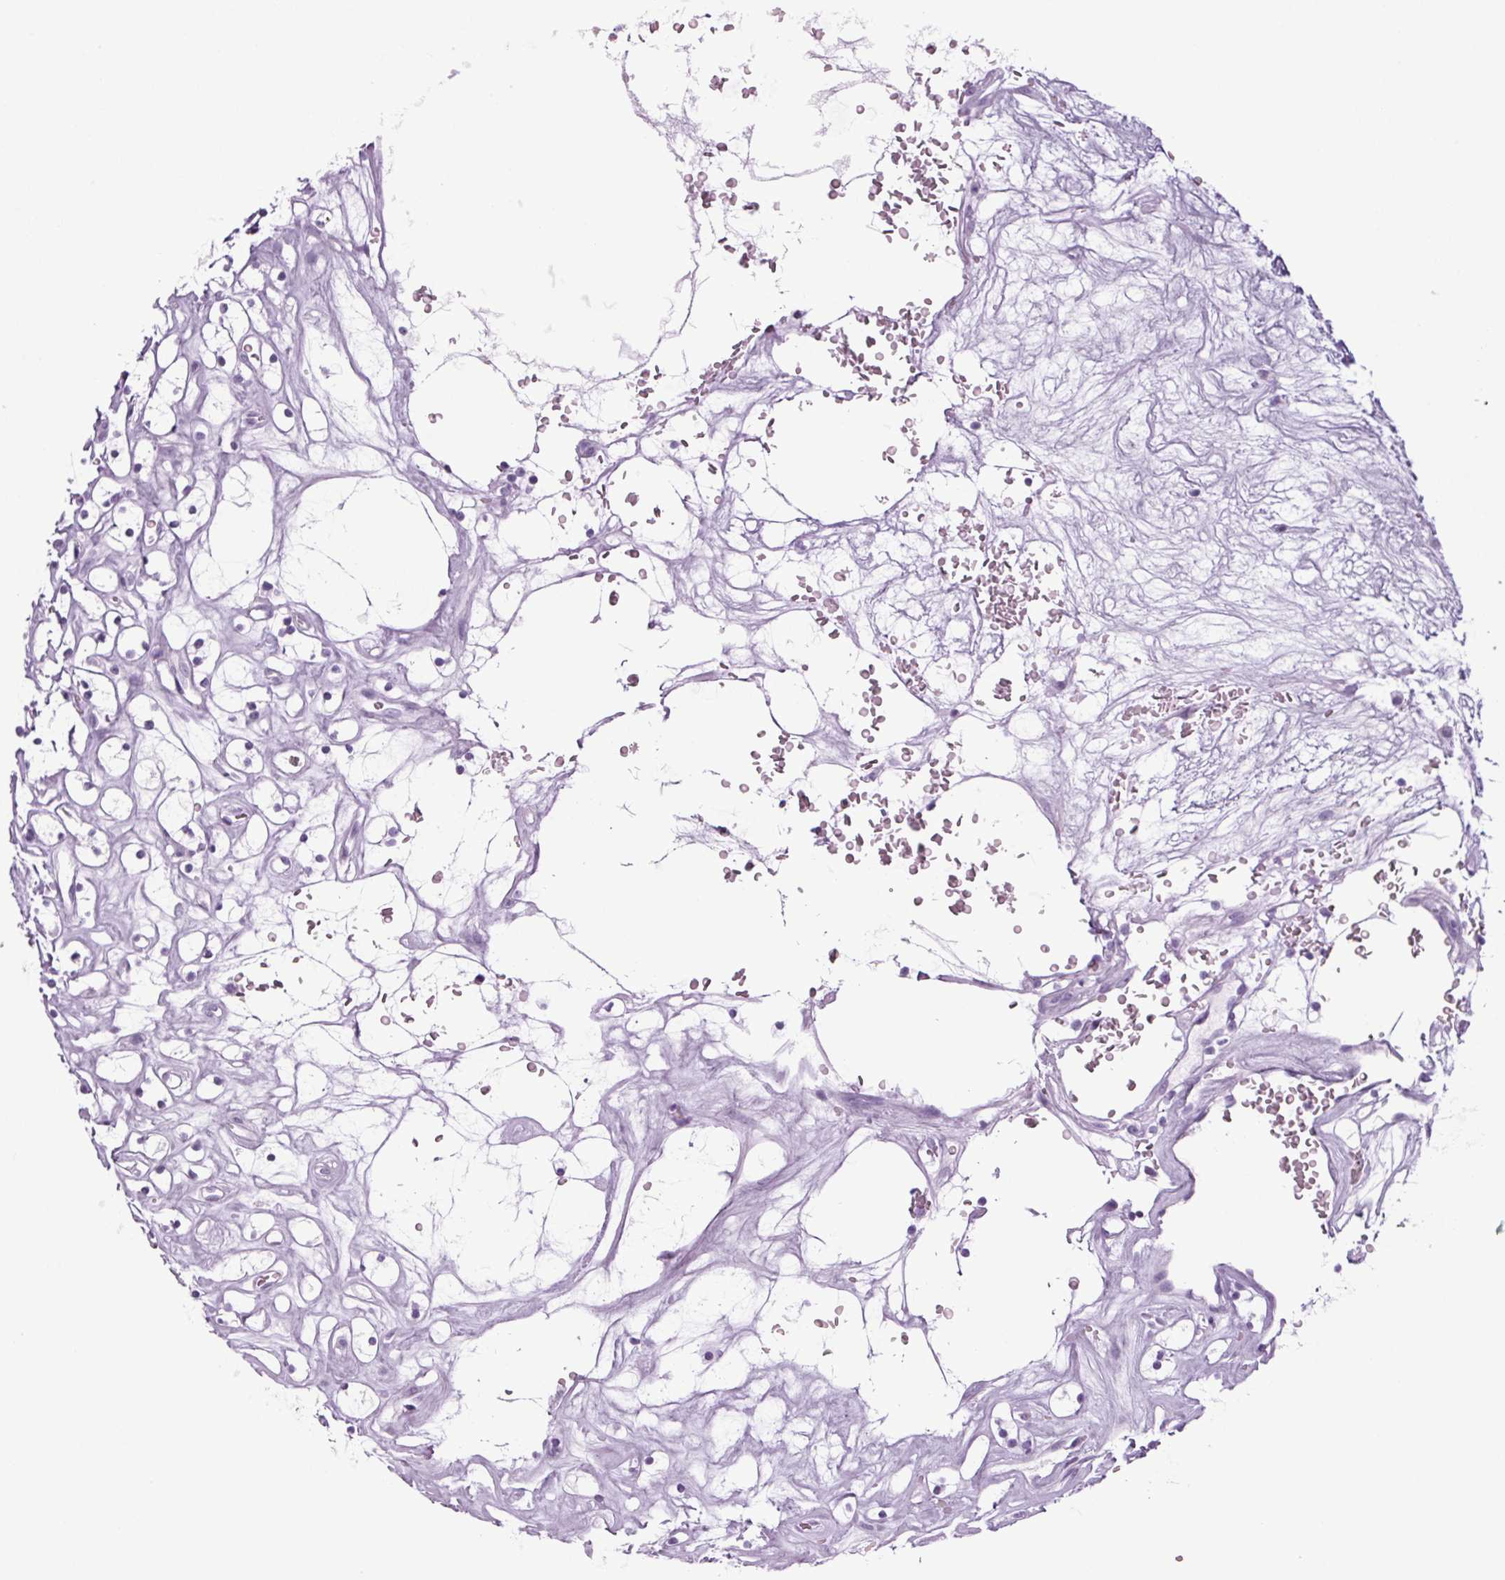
{"staining": {"intensity": "negative", "quantity": "none", "location": "none"}, "tissue": "renal cancer", "cell_type": "Tumor cells", "image_type": "cancer", "snomed": [{"axis": "morphology", "description": "Adenocarcinoma, NOS"}, {"axis": "topography", "description": "Kidney"}], "caption": "There is no significant positivity in tumor cells of renal cancer.", "gene": "PPP1R1A", "patient": {"sex": "female", "age": 64}}